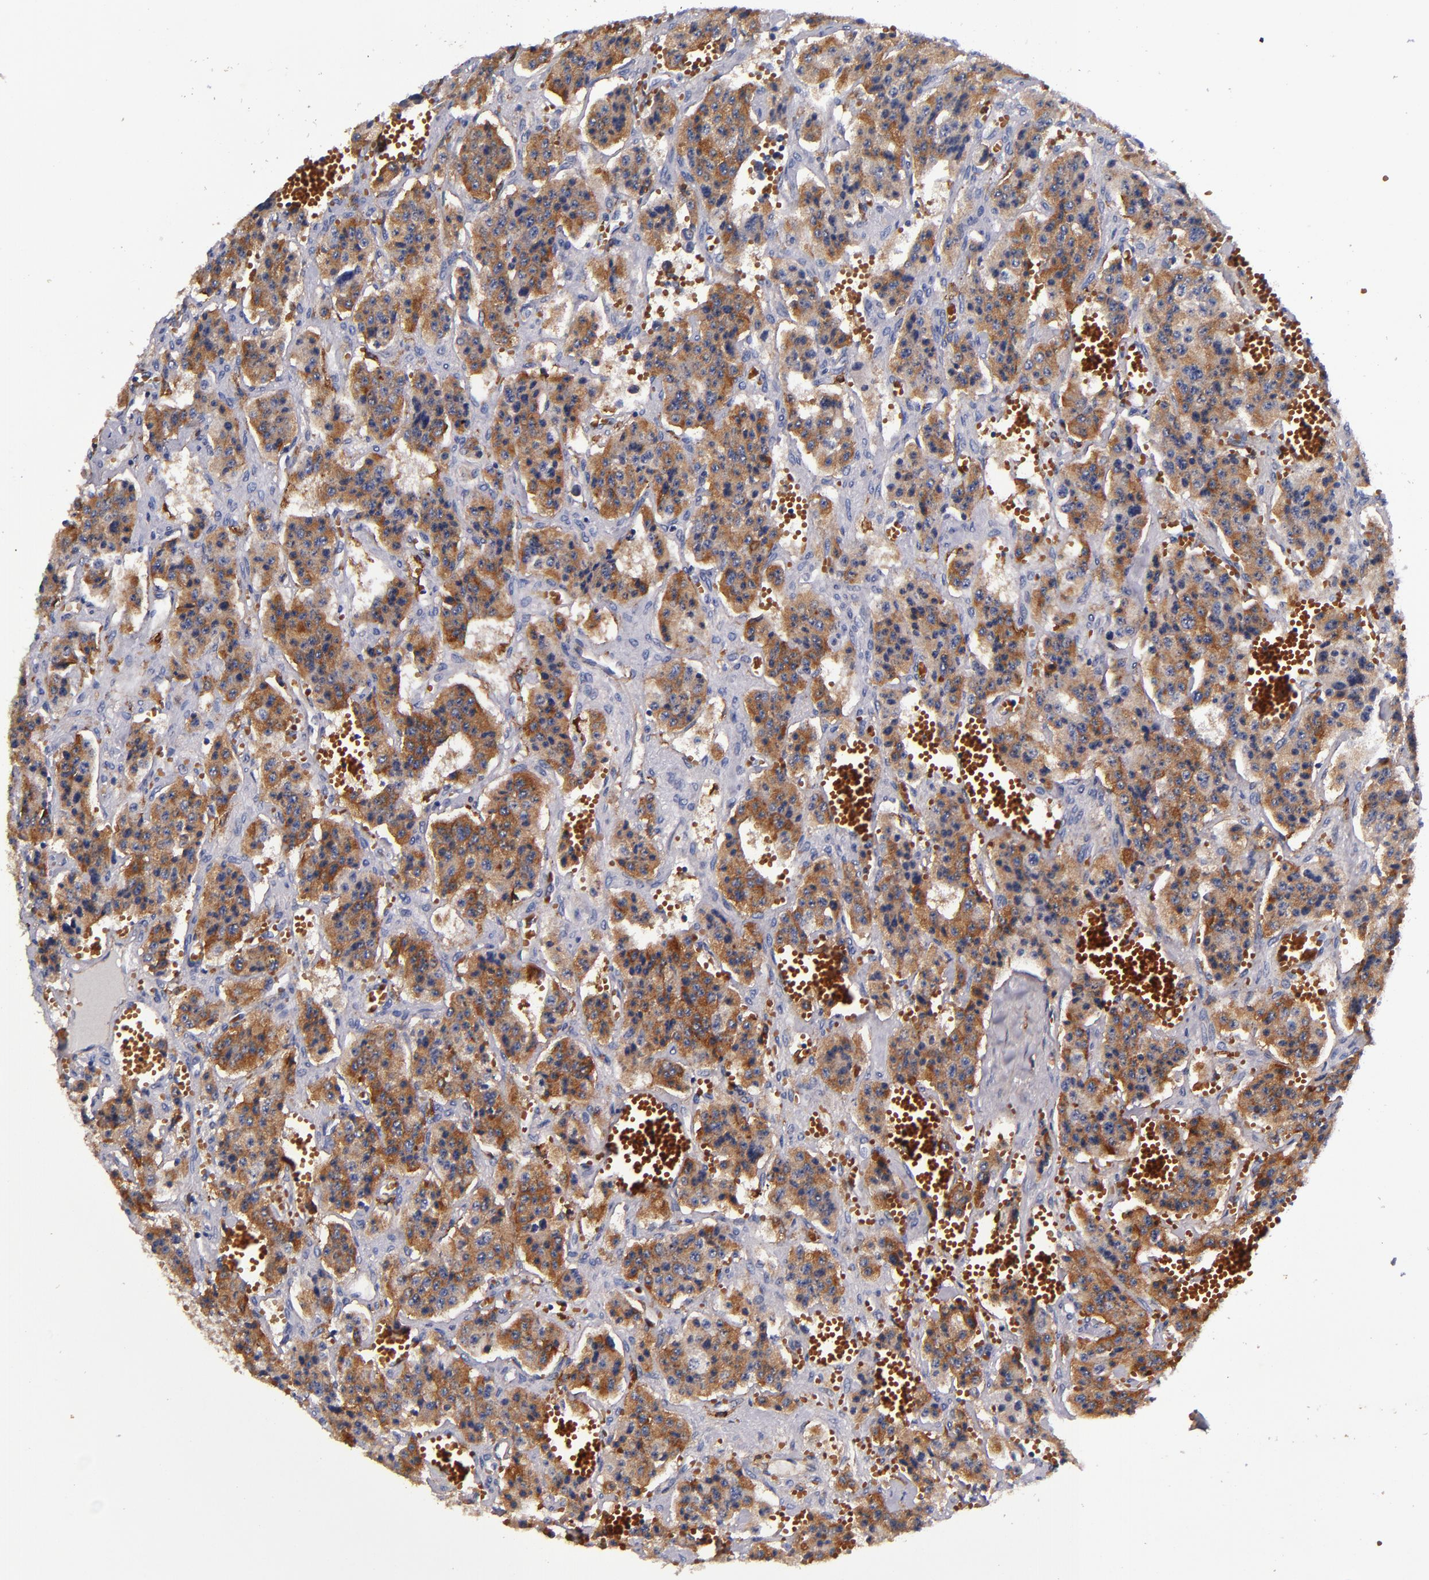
{"staining": {"intensity": "strong", "quantity": ">75%", "location": "cytoplasmic/membranous"}, "tissue": "carcinoid", "cell_type": "Tumor cells", "image_type": "cancer", "snomed": [{"axis": "morphology", "description": "Carcinoid, malignant, NOS"}, {"axis": "topography", "description": "Small intestine"}], "caption": "A histopathology image of carcinoid stained for a protein reveals strong cytoplasmic/membranous brown staining in tumor cells.", "gene": "SIRPA", "patient": {"sex": "male", "age": 52}}